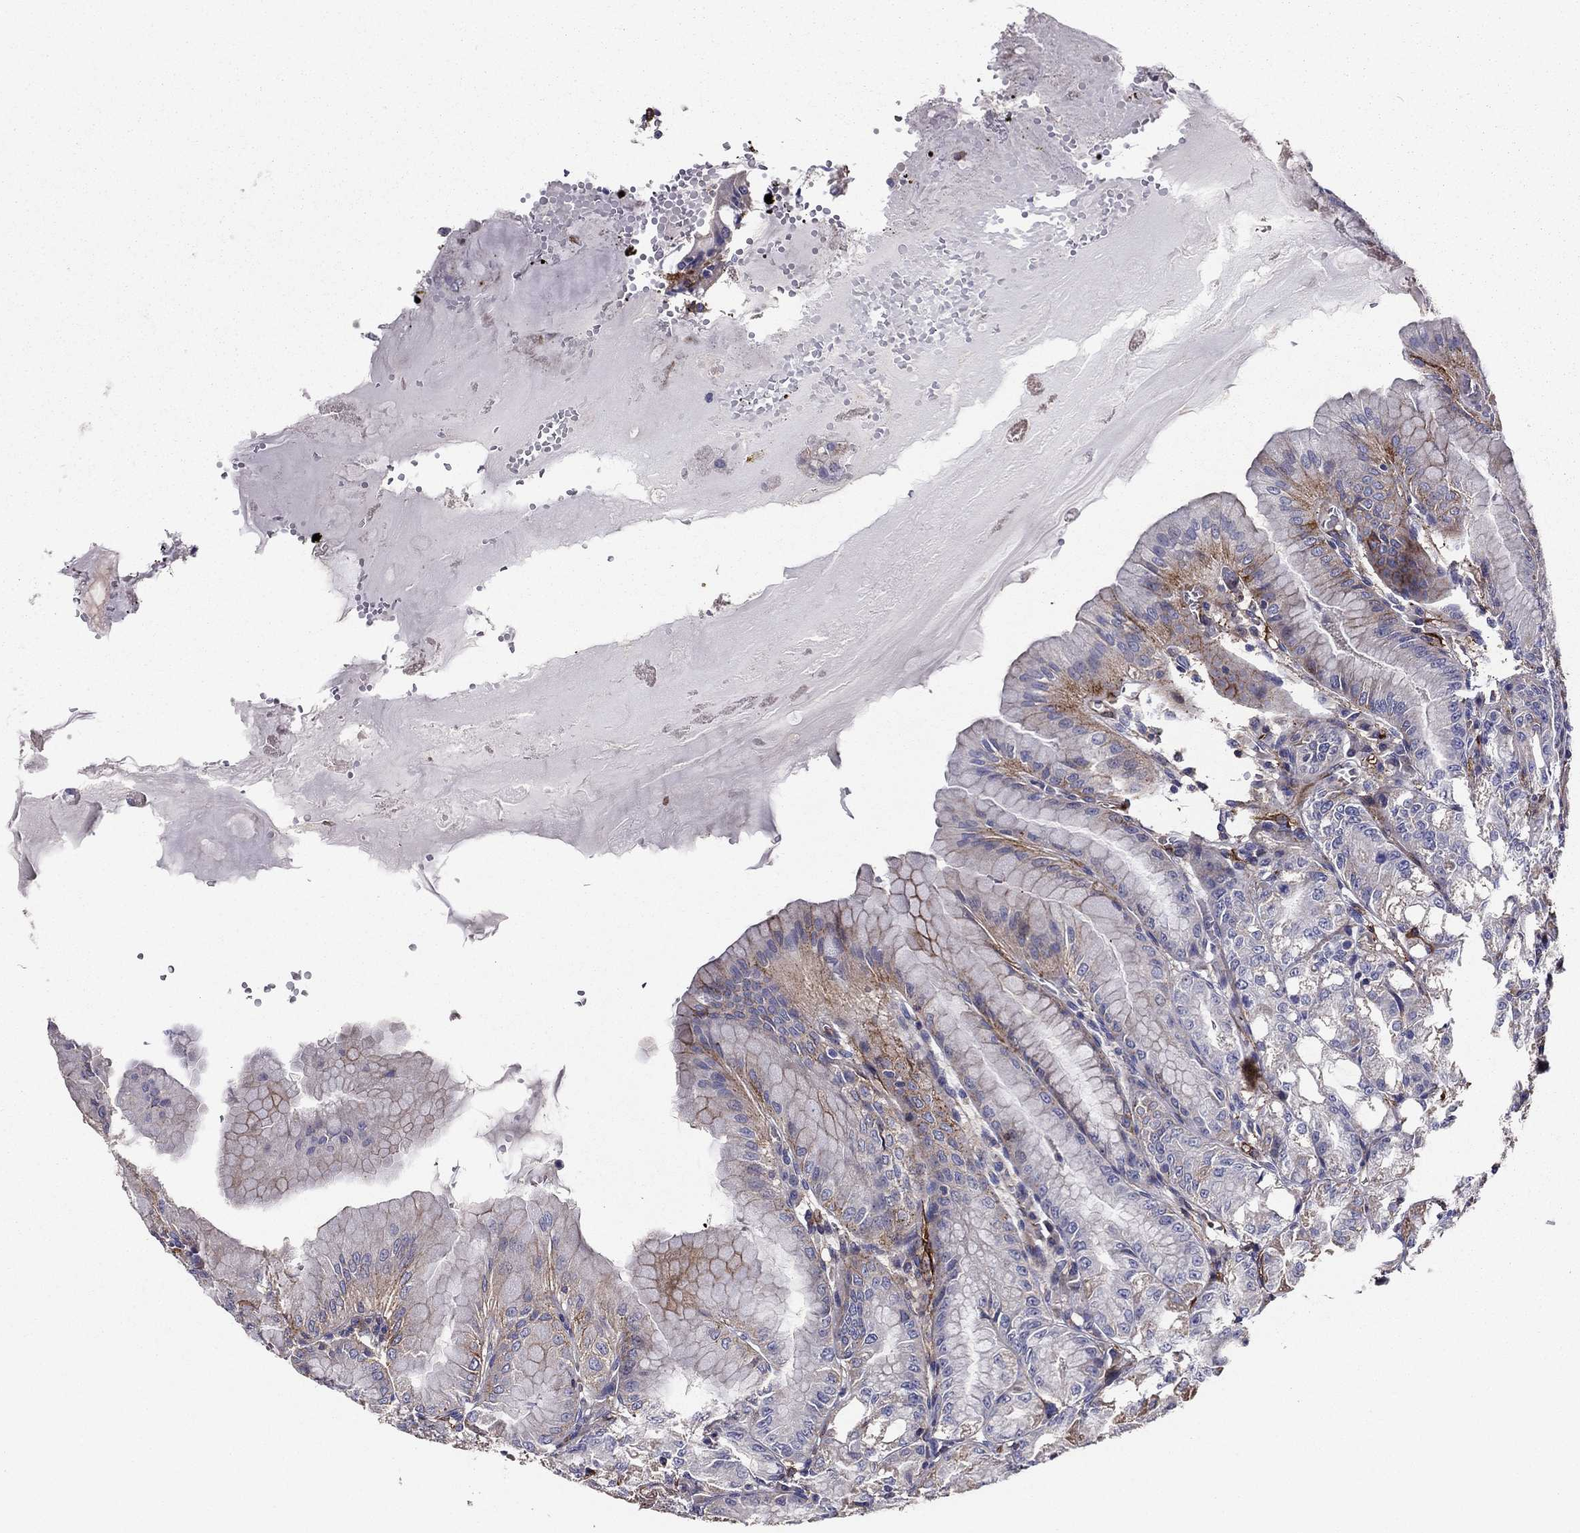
{"staining": {"intensity": "weak", "quantity": "<25%", "location": "cytoplasmic/membranous"}, "tissue": "stomach", "cell_type": "Glandular cells", "image_type": "normal", "snomed": [{"axis": "morphology", "description": "Normal tissue, NOS"}, {"axis": "topography", "description": "Stomach"}], "caption": "Immunohistochemistry (IHC) photomicrograph of benign human stomach stained for a protein (brown), which displays no positivity in glandular cells. Brightfield microscopy of immunohistochemistry (IHC) stained with DAB (3,3'-diaminobenzidine) (brown) and hematoxylin (blue), captured at high magnification.", "gene": "EHBP1L1", "patient": {"sex": "male", "age": 71}}